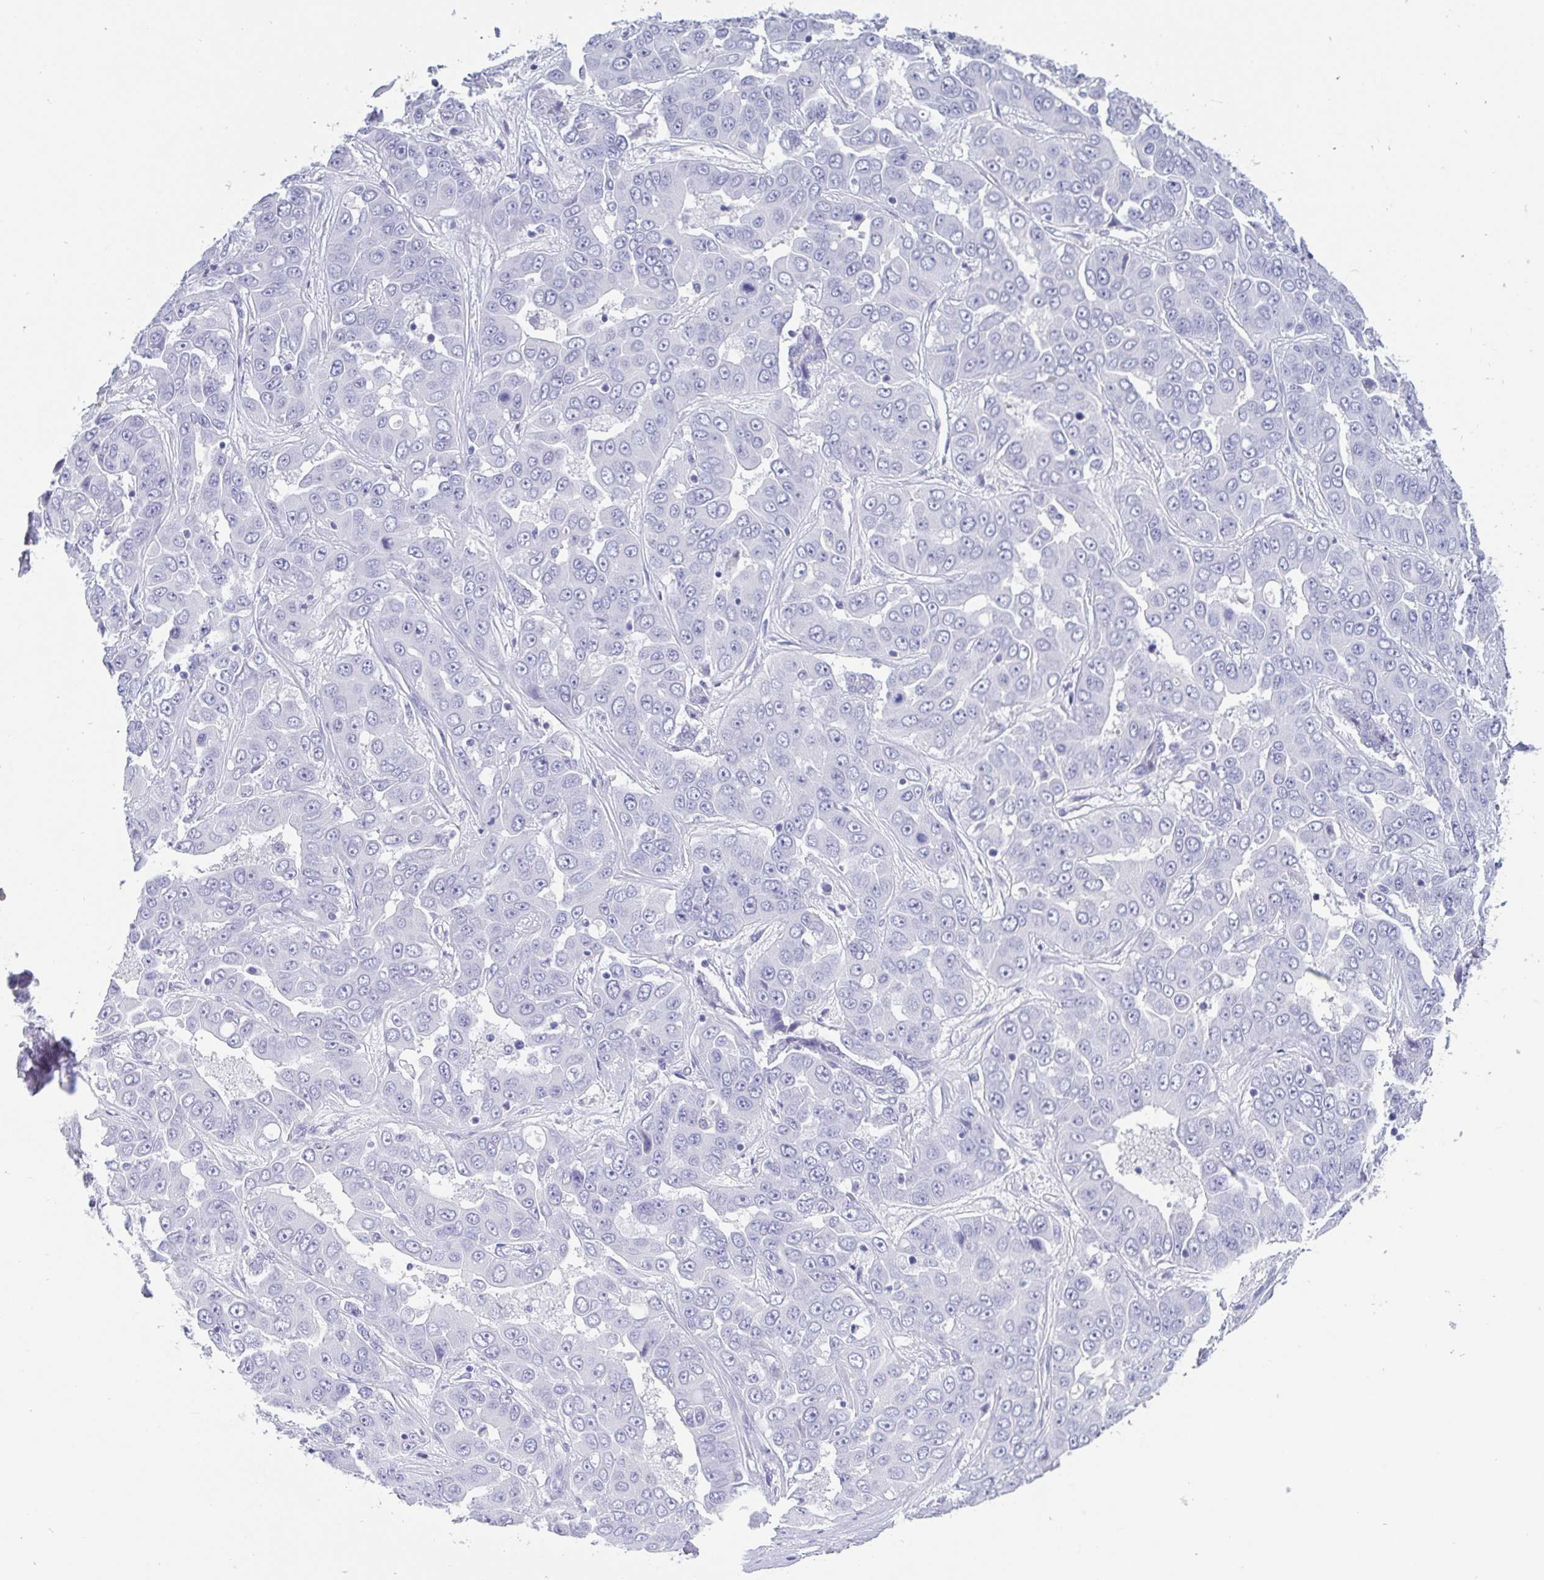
{"staining": {"intensity": "negative", "quantity": "none", "location": "none"}, "tissue": "liver cancer", "cell_type": "Tumor cells", "image_type": "cancer", "snomed": [{"axis": "morphology", "description": "Cholangiocarcinoma"}, {"axis": "topography", "description": "Liver"}], "caption": "An image of cholangiocarcinoma (liver) stained for a protein demonstrates no brown staining in tumor cells. (DAB (3,3'-diaminobenzidine) immunohistochemistry visualized using brightfield microscopy, high magnification).", "gene": "SCGN", "patient": {"sex": "female", "age": 52}}